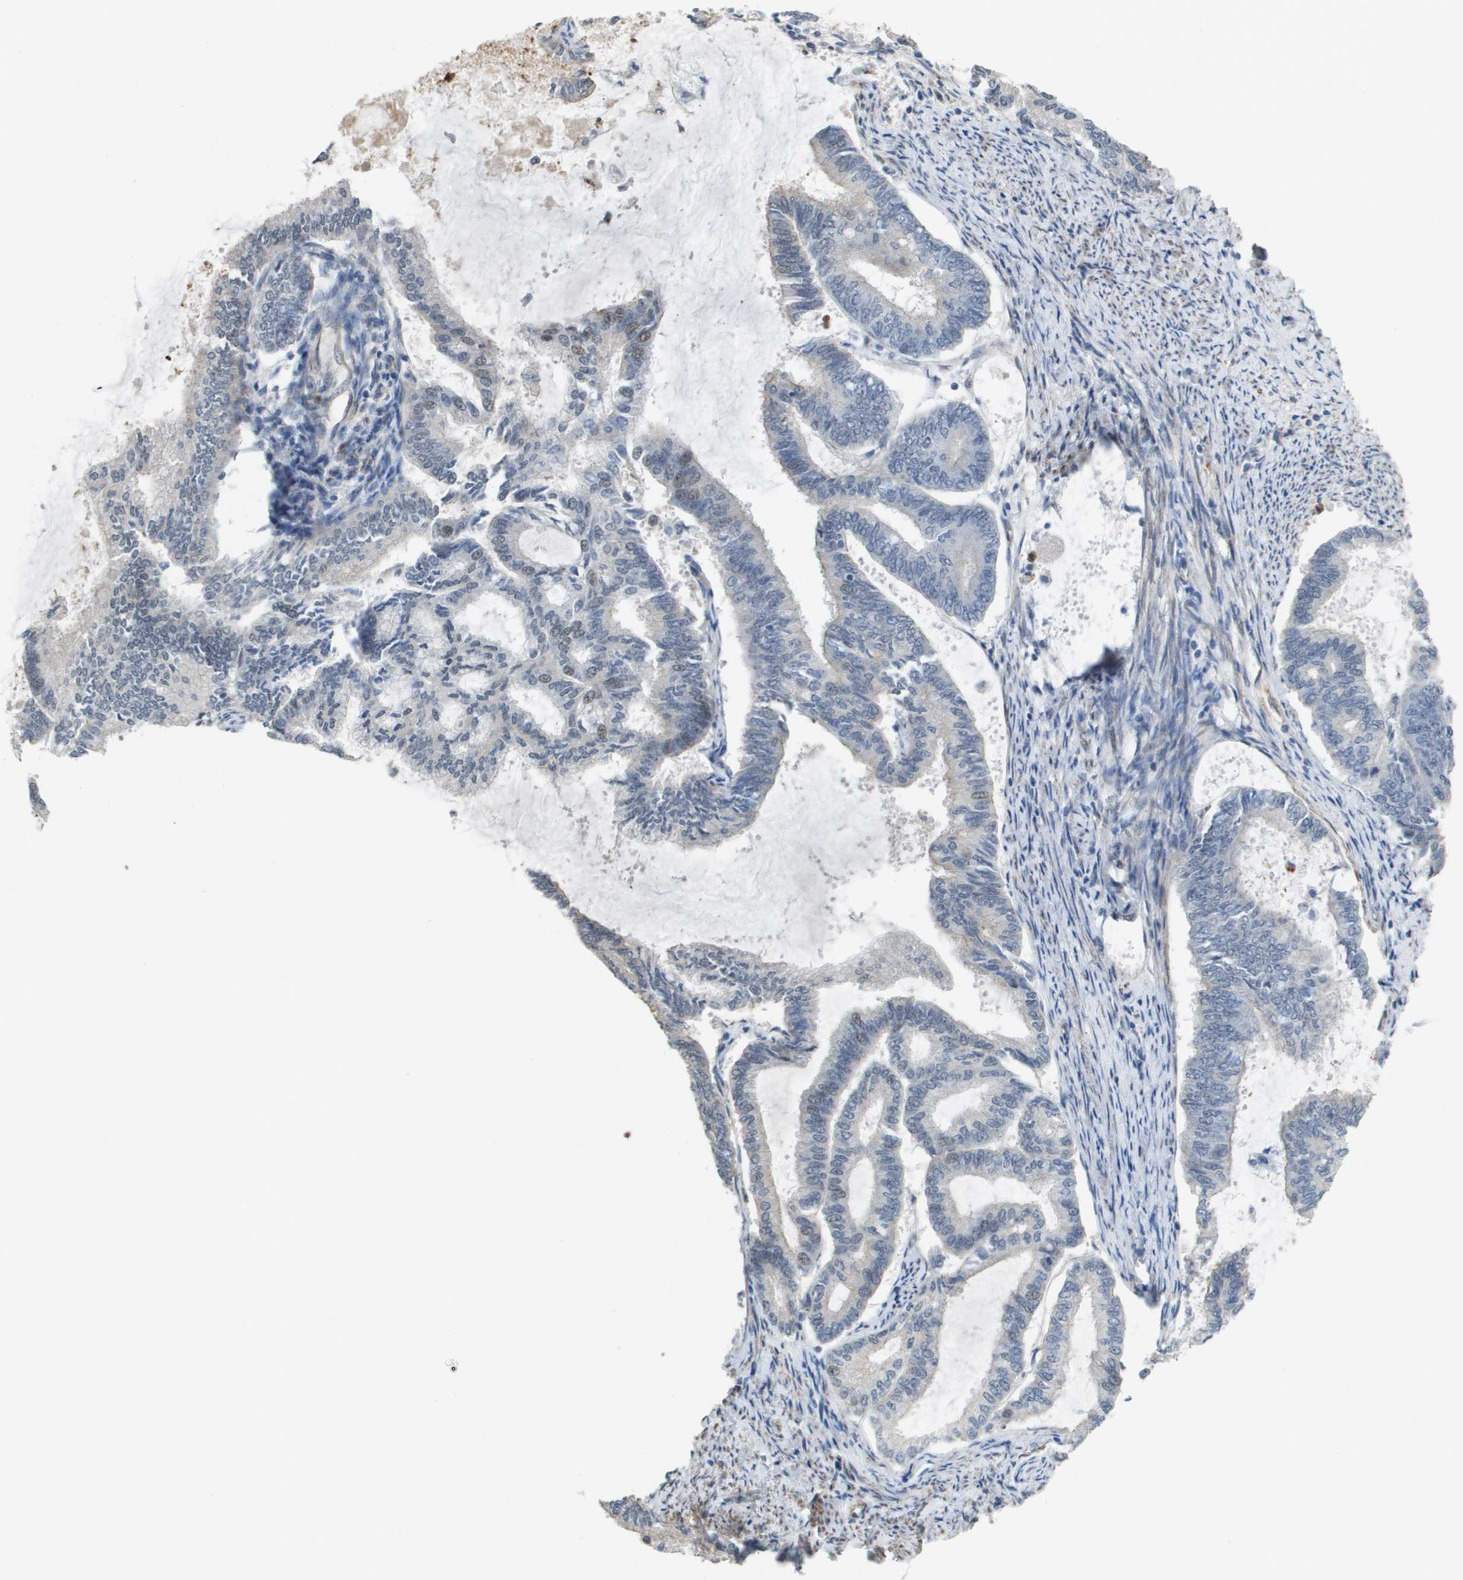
{"staining": {"intensity": "weak", "quantity": "<25%", "location": "nuclear"}, "tissue": "endometrial cancer", "cell_type": "Tumor cells", "image_type": "cancer", "snomed": [{"axis": "morphology", "description": "Adenocarcinoma, NOS"}, {"axis": "topography", "description": "Endometrium"}], "caption": "Tumor cells show no significant expression in endometrial cancer (adenocarcinoma). The staining is performed using DAB brown chromogen with nuclei counter-stained in using hematoxylin.", "gene": "RNF112", "patient": {"sex": "female", "age": 86}}